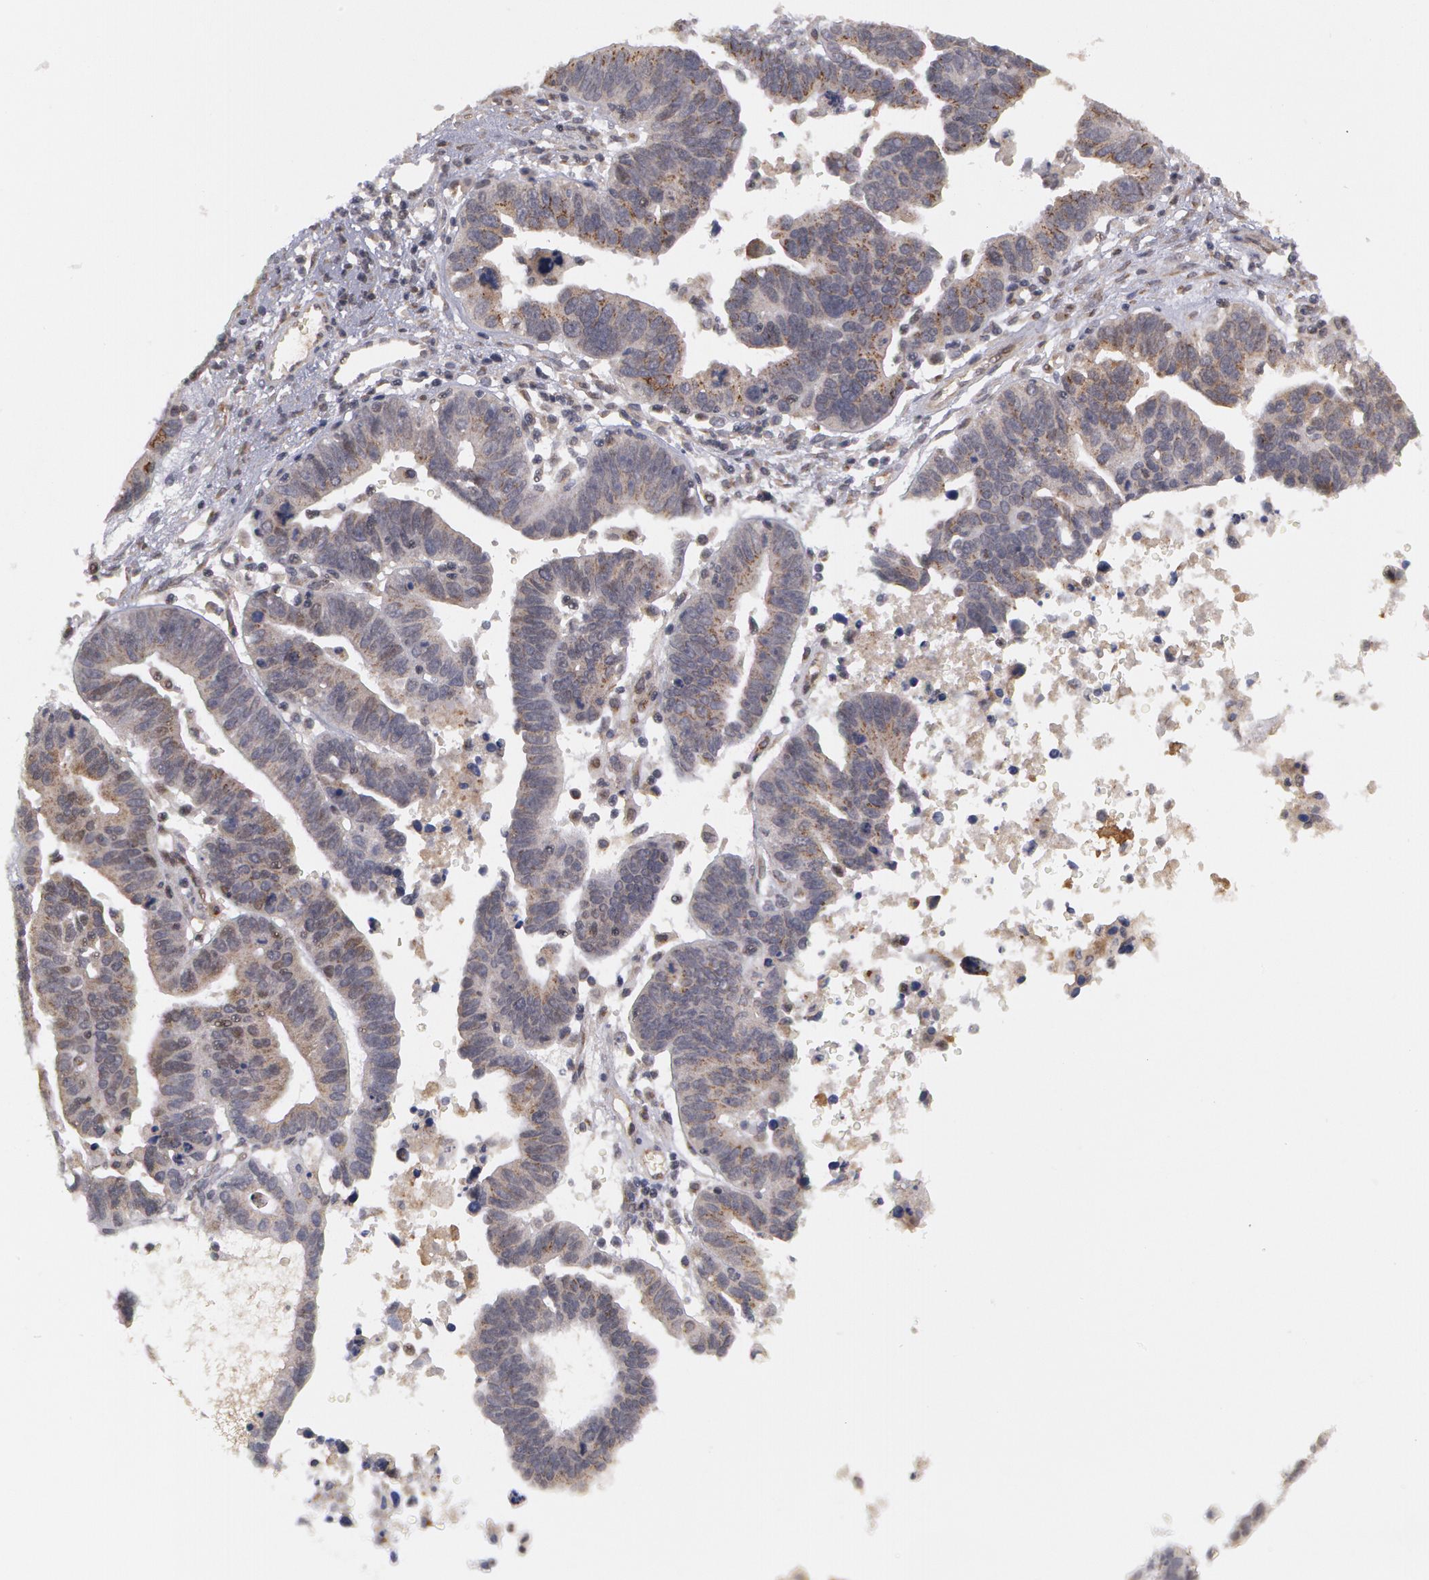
{"staining": {"intensity": "weak", "quantity": "<25%", "location": "cytoplasmic/membranous"}, "tissue": "ovarian cancer", "cell_type": "Tumor cells", "image_type": "cancer", "snomed": [{"axis": "morphology", "description": "Carcinoma, endometroid"}, {"axis": "morphology", "description": "Cystadenocarcinoma, serous, NOS"}, {"axis": "topography", "description": "Ovary"}], "caption": "Immunohistochemical staining of ovarian cancer reveals no significant staining in tumor cells.", "gene": "STX5", "patient": {"sex": "female", "age": 45}}